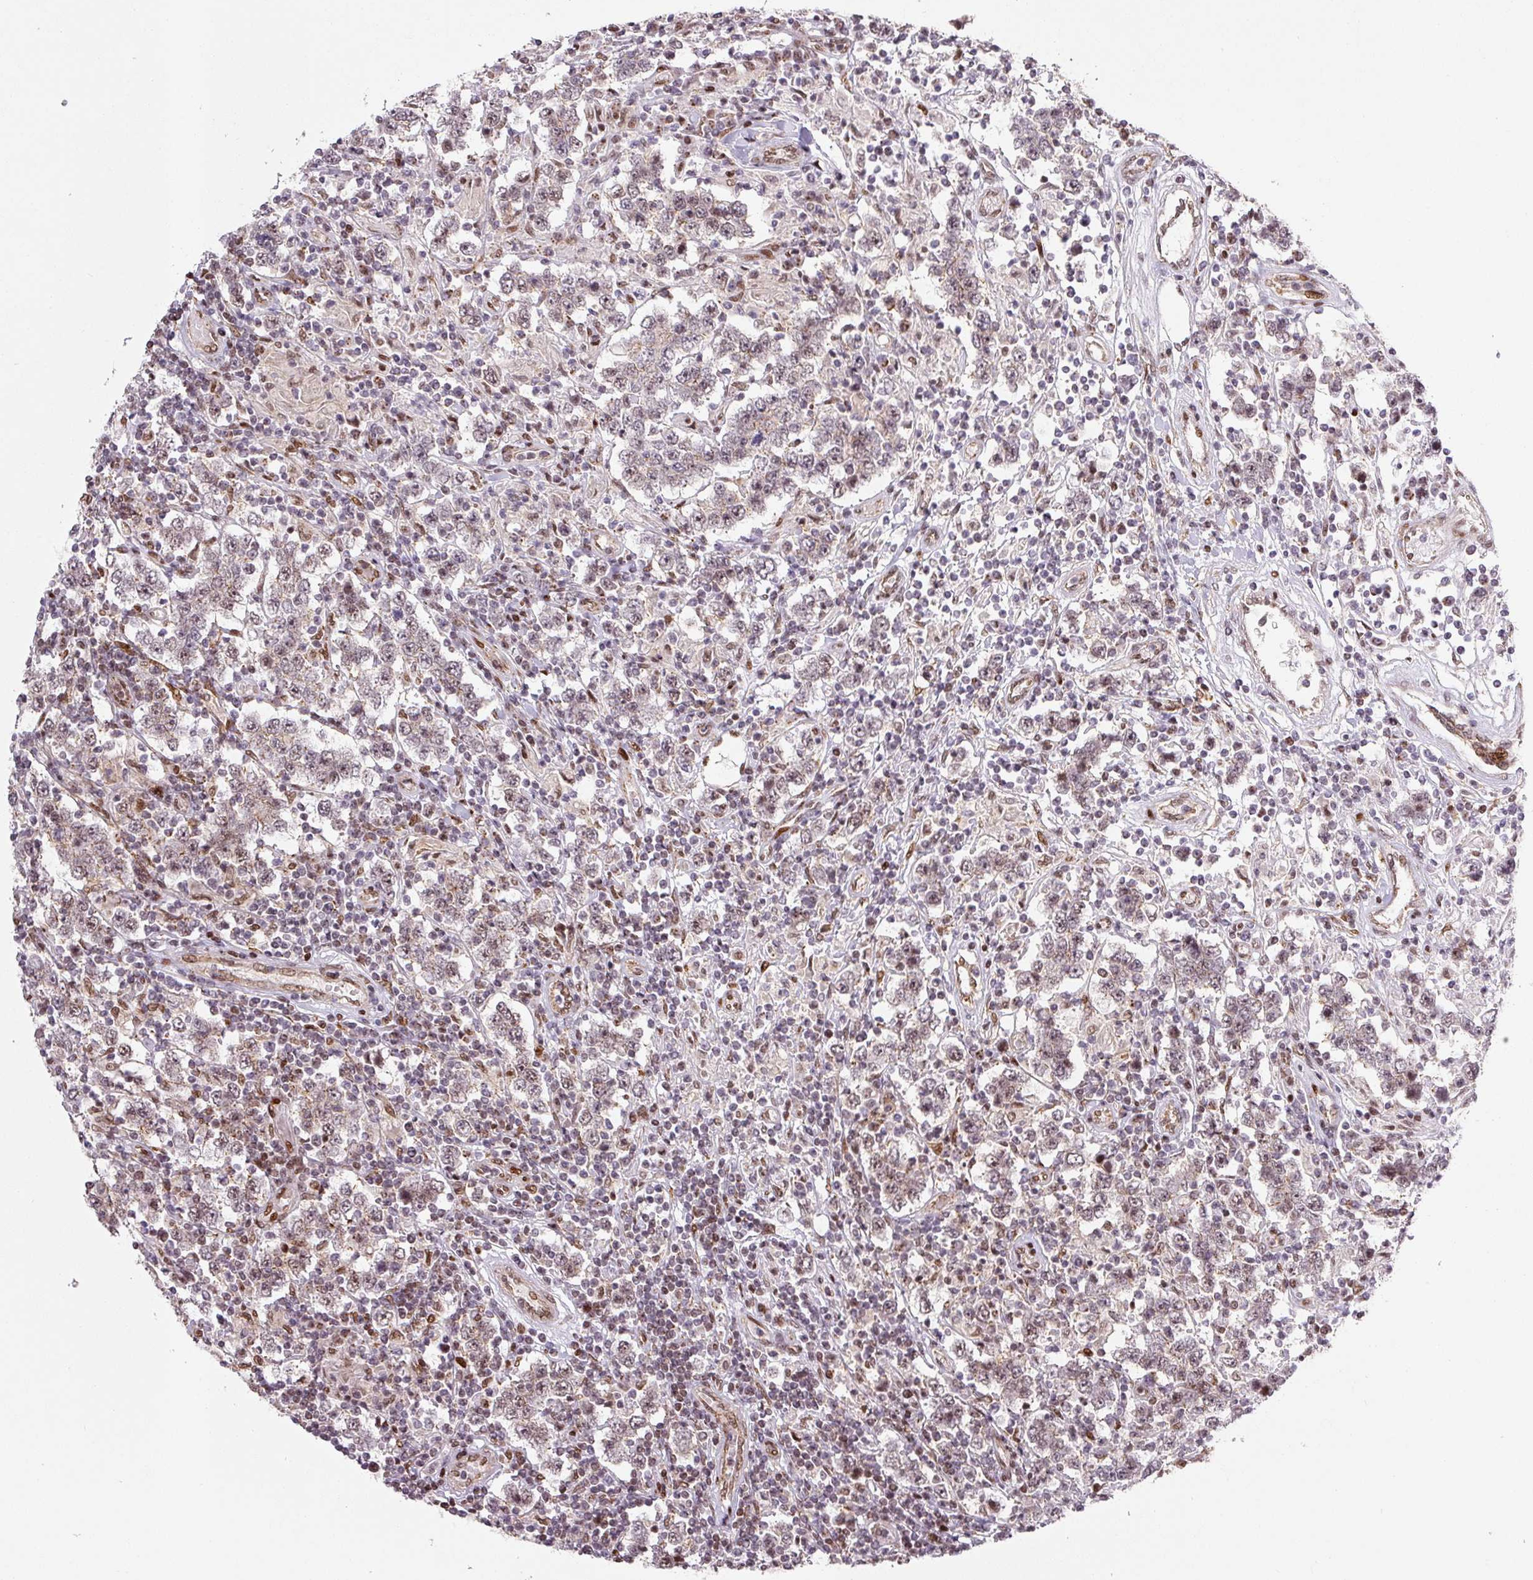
{"staining": {"intensity": "weak", "quantity": ">75%", "location": "nuclear"}, "tissue": "testis cancer", "cell_type": "Tumor cells", "image_type": "cancer", "snomed": [{"axis": "morphology", "description": "Normal tissue, NOS"}, {"axis": "morphology", "description": "Urothelial carcinoma, High grade"}, {"axis": "morphology", "description": "Seminoma, NOS"}, {"axis": "morphology", "description": "Carcinoma, Embryonal, NOS"}, {"axis": "topography", "description": "Urinary bladder"}, {"axis": "topography", "description": "Testis"}], "caption": "Immunohistochemical staining of testis cancer (embryonal carcinoma) exhibits low levels of weak nuclear expression in approximately >75% of tumor cells.", "gene": "PYDC2", "patient": {"sex": "male", "age": 41}}